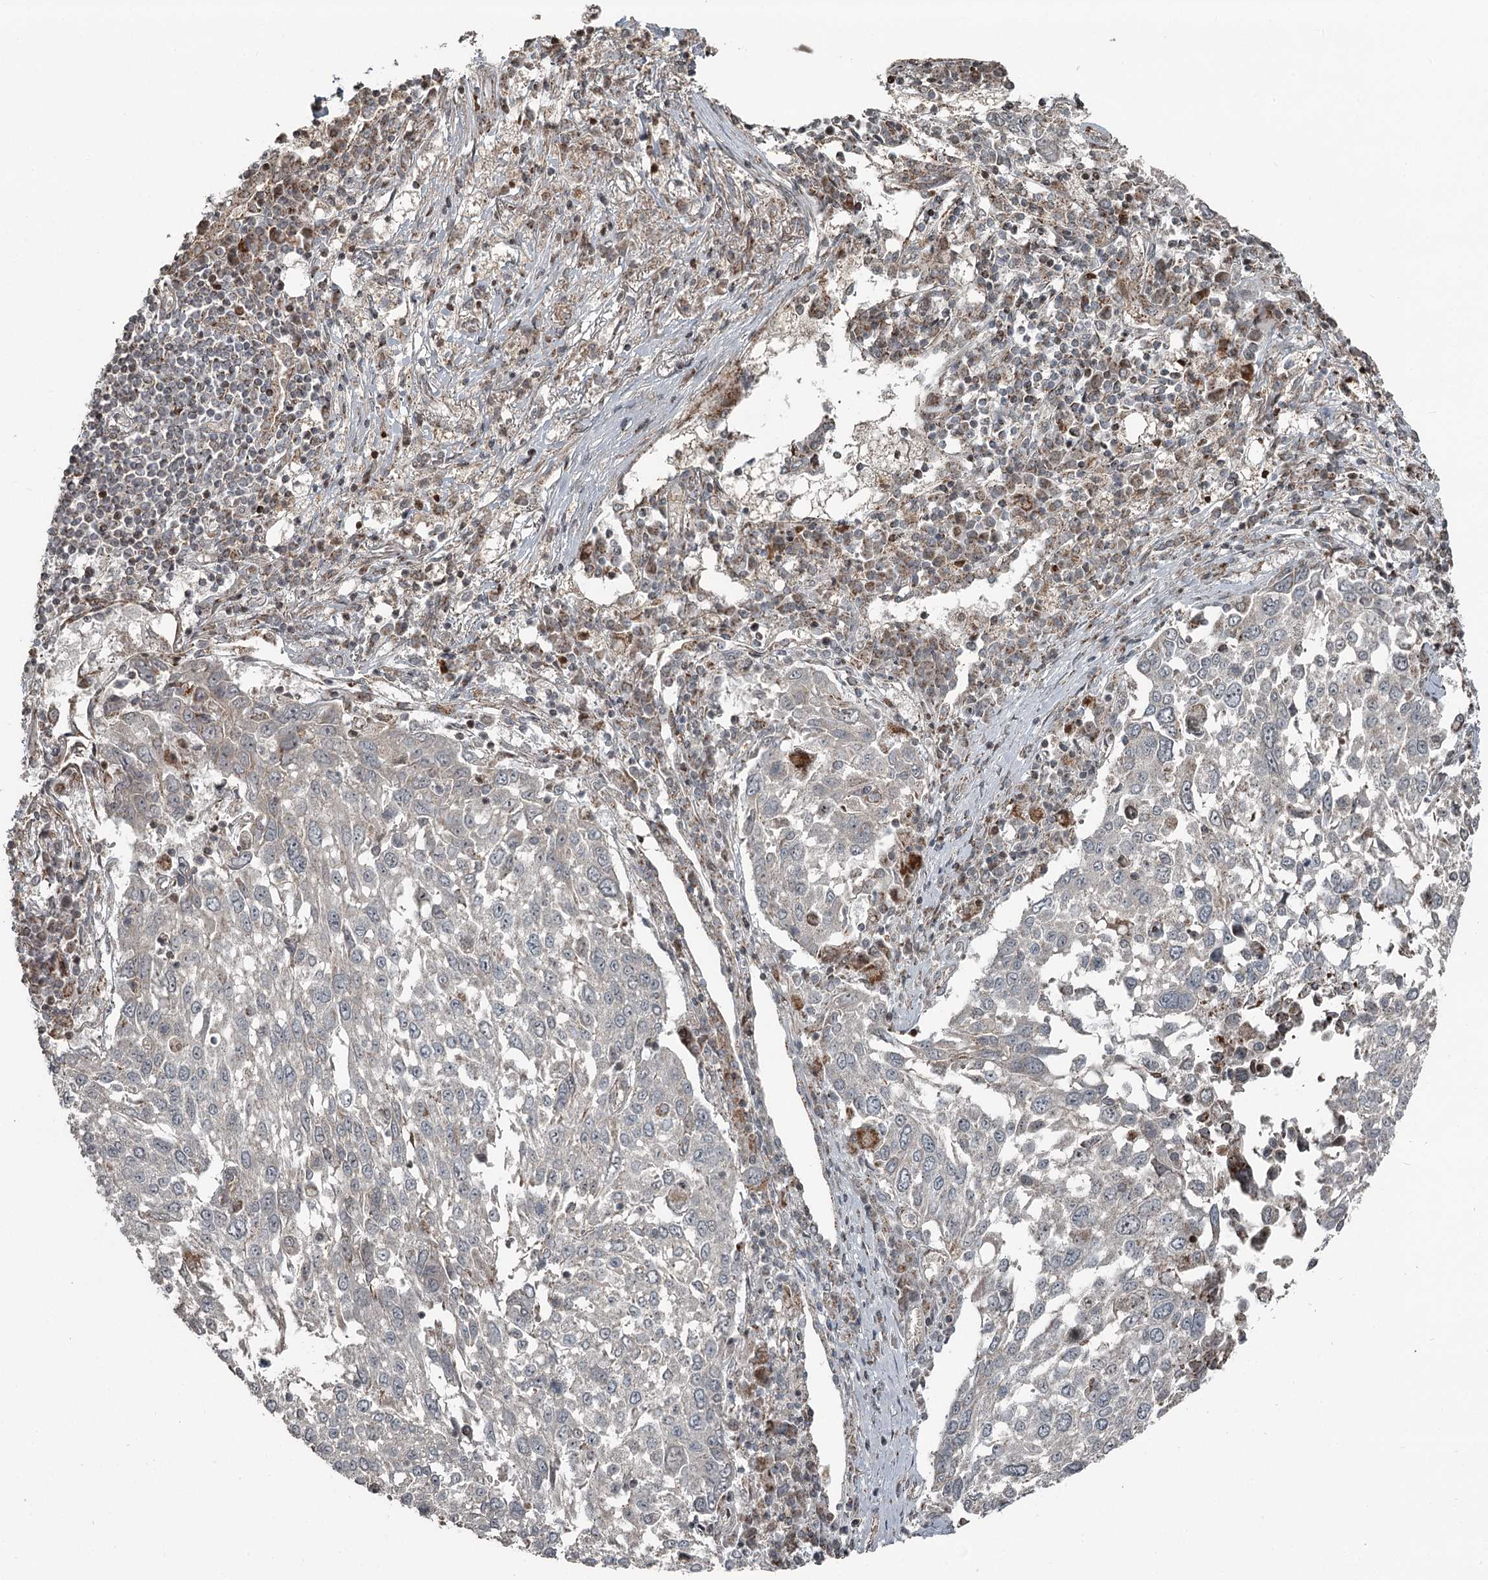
{"staining": {"intensity": "negative", "quantity": "none", "location": "none"}, "tissue": "lung cancer", "cell_type": "Tumor cells", "image_type": "cancer", "snomed": [{"axis": "morphology", "description": "Squamous cell carcinoma, NOS"}, {"axis": "topography", "description": "Lung"}], "caption": "DAB immunohistochemical staining of human lung cancer displays no significant expression in tumor cells.", "gene": "RASSF8", "patient": {"sex": "male", "age": 65}}